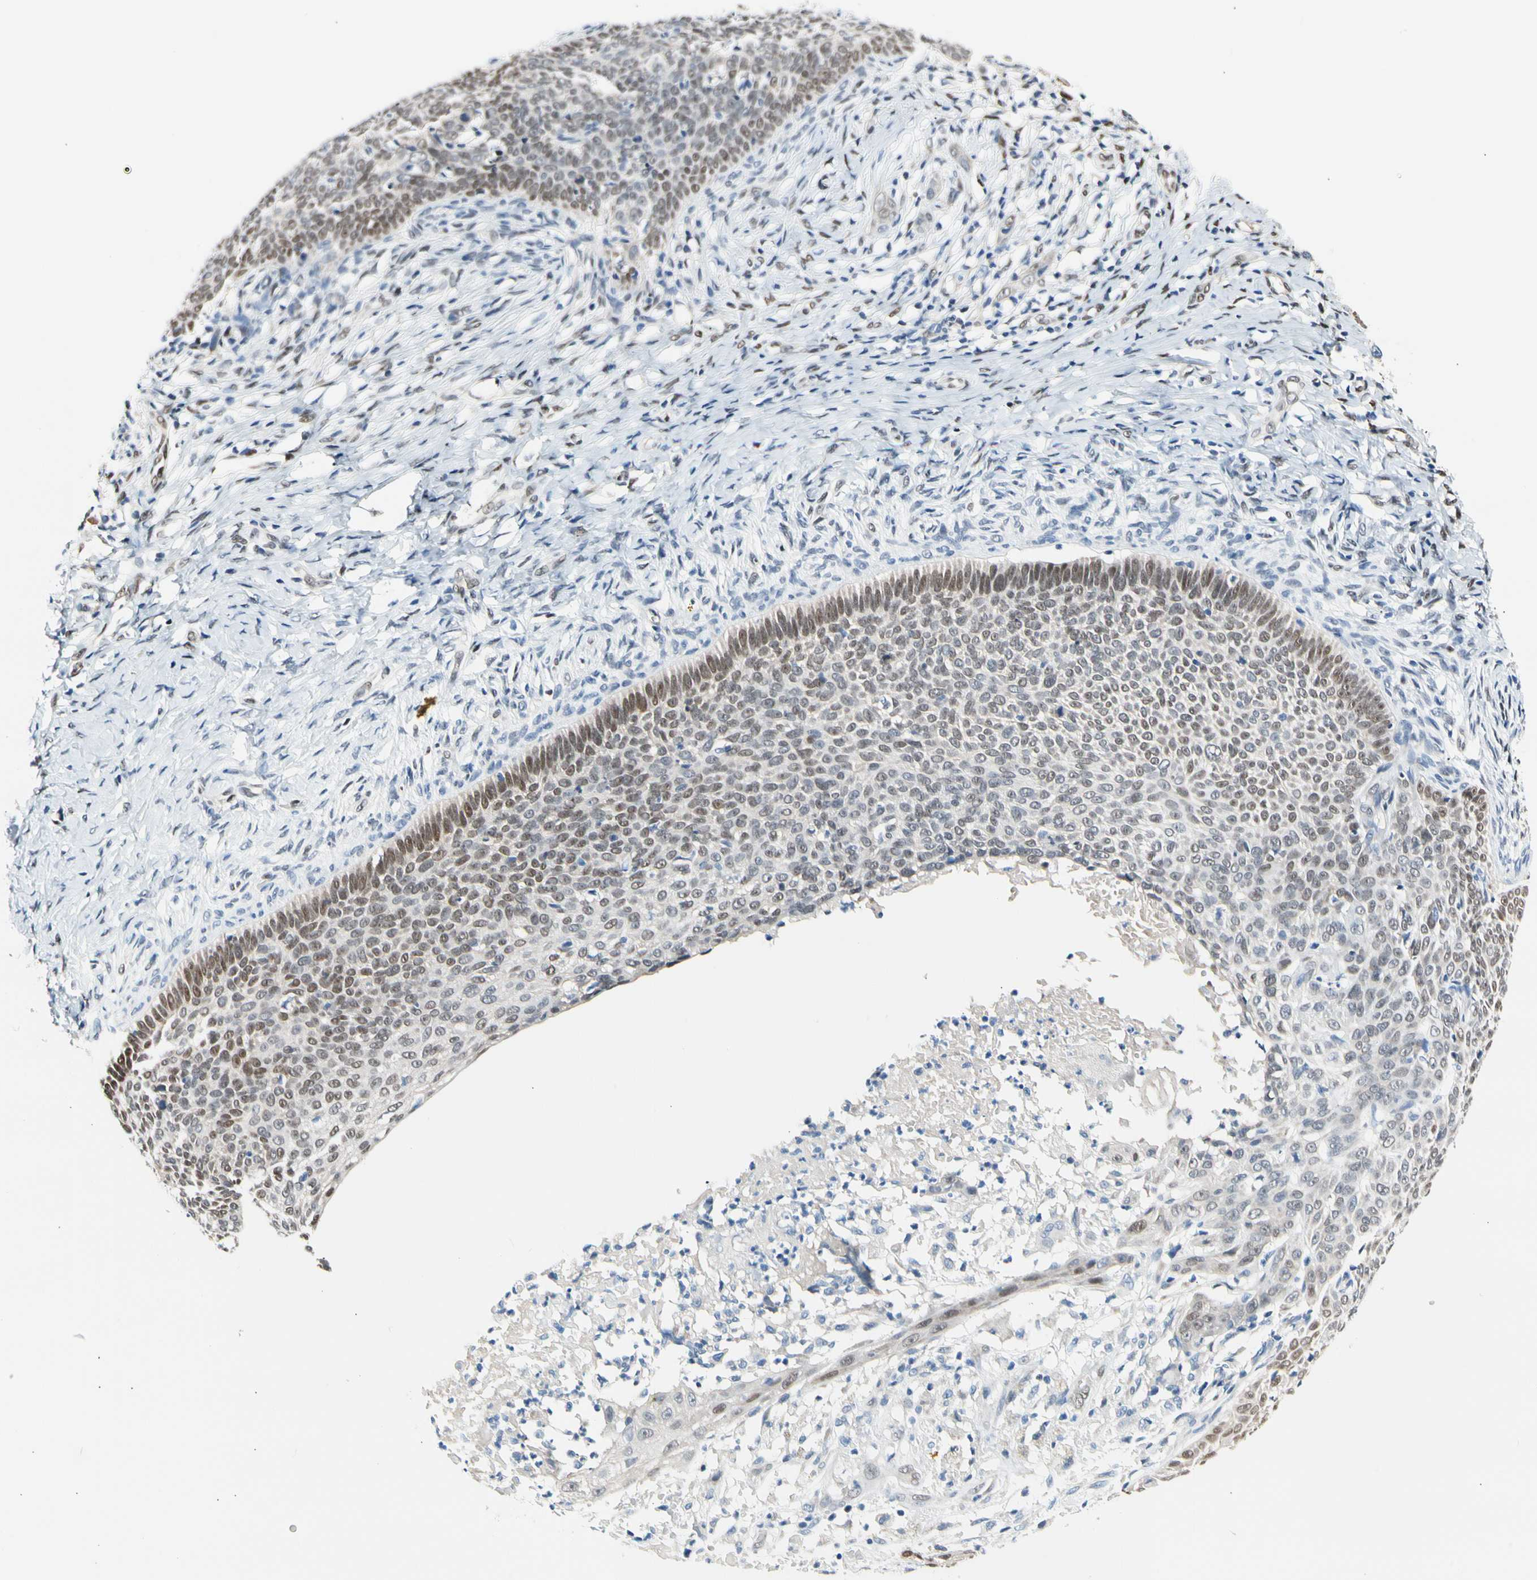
{"staining": {"intensity": "moderate", "quantity": ">75%", "location": "nuclear"}, "tissue": "skin cancer", "cell_type": "Tumor cells", "image_type": "cancer", "snomed": [{"axis": "morphology", "description": "Normal tissue, NOS"}, {"axis": "morphology", "description": "Basal cell carcinoma"}, {"axis": "topography", "description": "Skin"}], "caption": "Approximately >75% of tumor cells in skin cancer show moderate nuclear protein staining as visualized by brown immunohistochemical staining.", "gene": "NFIA", "patient": {"sex": "male", "age": 87}}